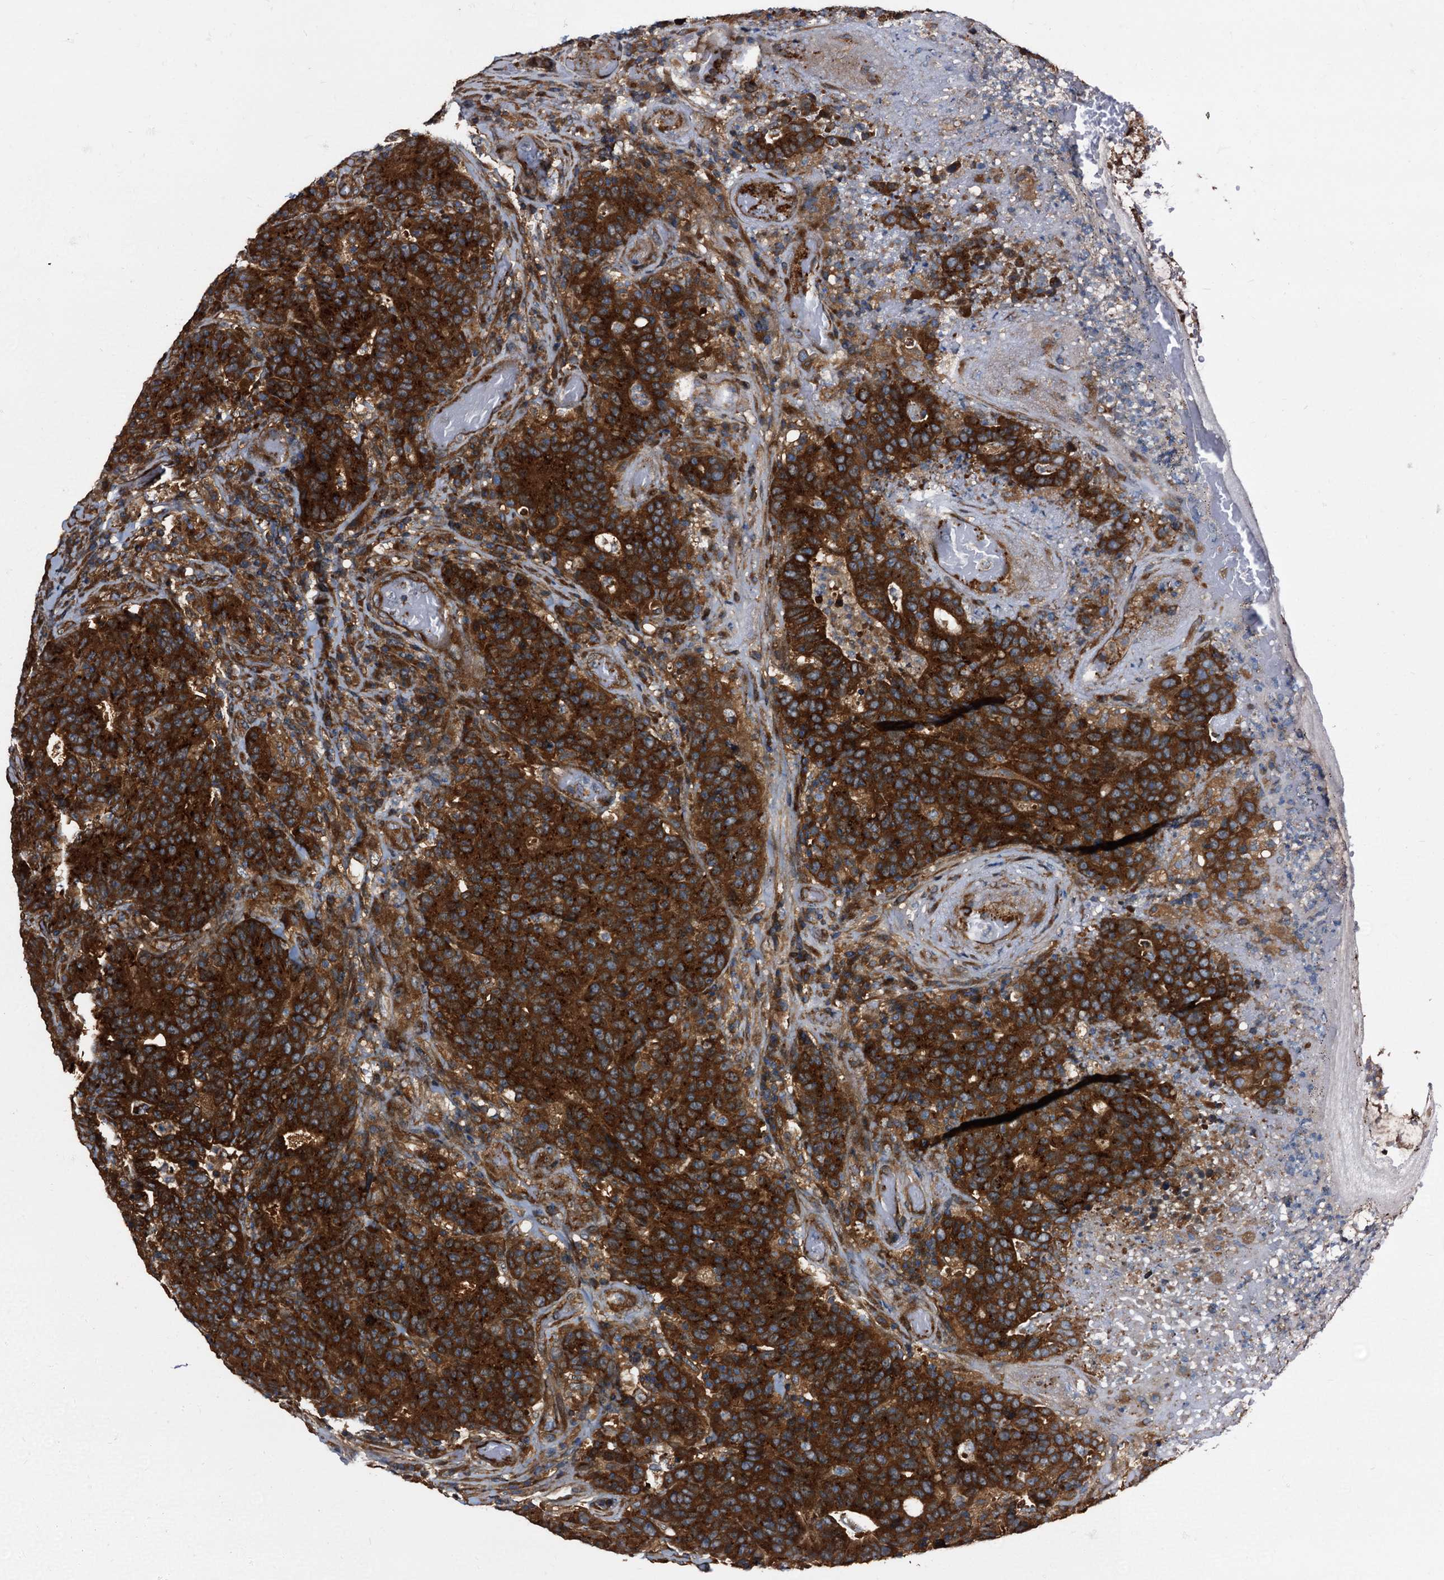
{"staining": {"intensity": "strong", "quantity": ">75%", "location": "cytoplasmic/membranous"}, "tissue": "colorectal cancer", "cell_type": "Tumor cells", "image_type": "cancer", "snomed": [{"axis": "morphology", "description": "Adenocarcinoma, NOS"}, {"axis": "topography", "description": "Colon"}], "caption": "Tumor cells demonstrate high levels of strong cytoplasmic/membranous expression in about >75% of cells in human colorectal cancer (adenocarcinoma). The staining is performed using DAB (3,3'-diaminobenzidine) brown chromogen to label protein expression. The nuclei are counter-stained blue using hematoxylin.", "gene": "PEX5", "patient": {"sex": "female", "age": 75}}